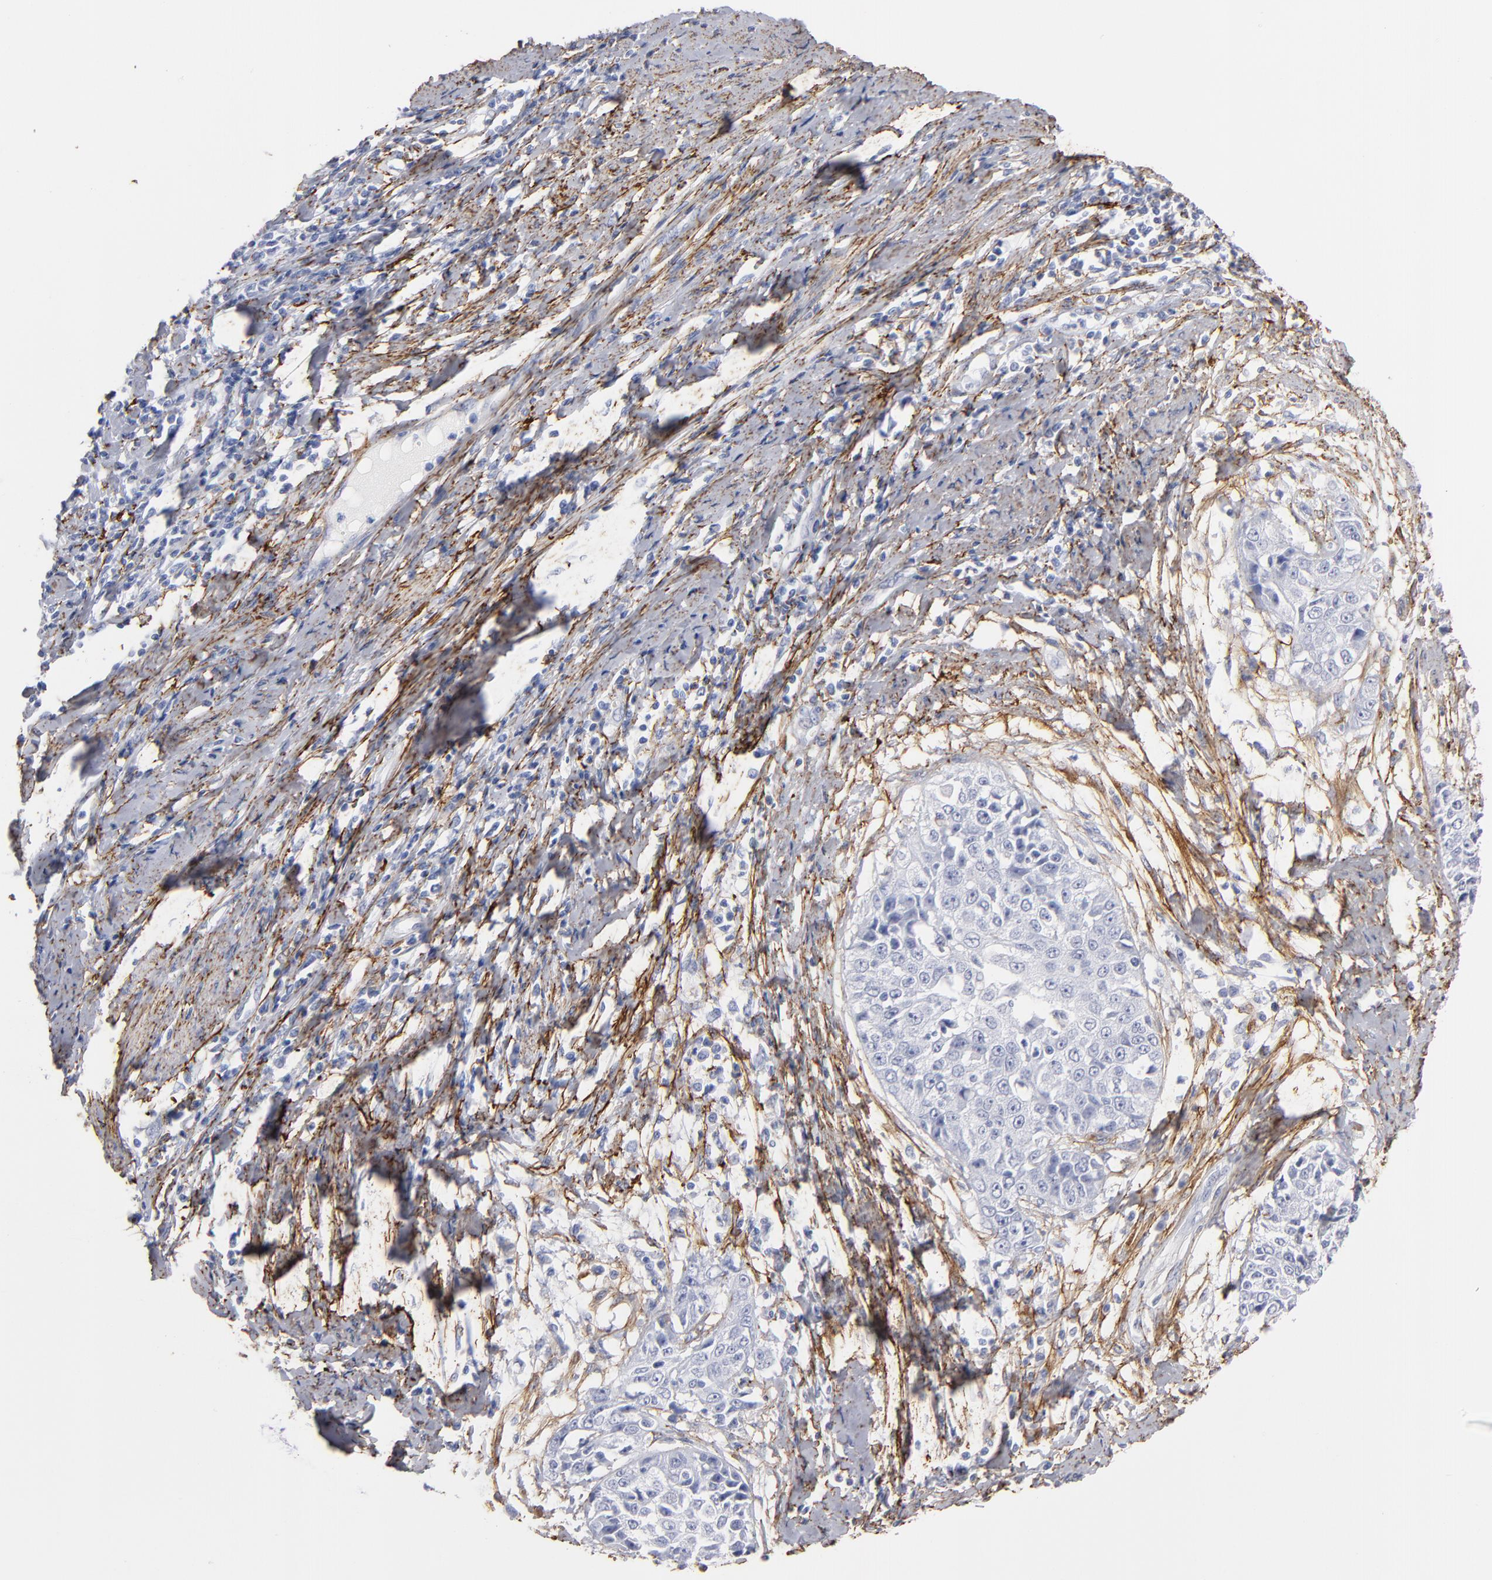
{"staining": {"intensity": "negative", "quantity": "none", "location": "none"}, "tissue": "cervical cancer", "cell_type": "Tumor cells", "image_type": "cancer", "snomed": [{"axis": "morphology", "description": "Squamous cell carcinoma, NOS"}, {"axis": "topography", "description": "Cervix"}], "caption": "An immunohistochemistry (IHC) photomicrograph of cervical squamous cell carcinoma is shown. There is no staining in tumor cells of cervical squamous cell carcinoma.", "gene": "EMILIN1", "patient": {"sex": "female", "age": 64}}